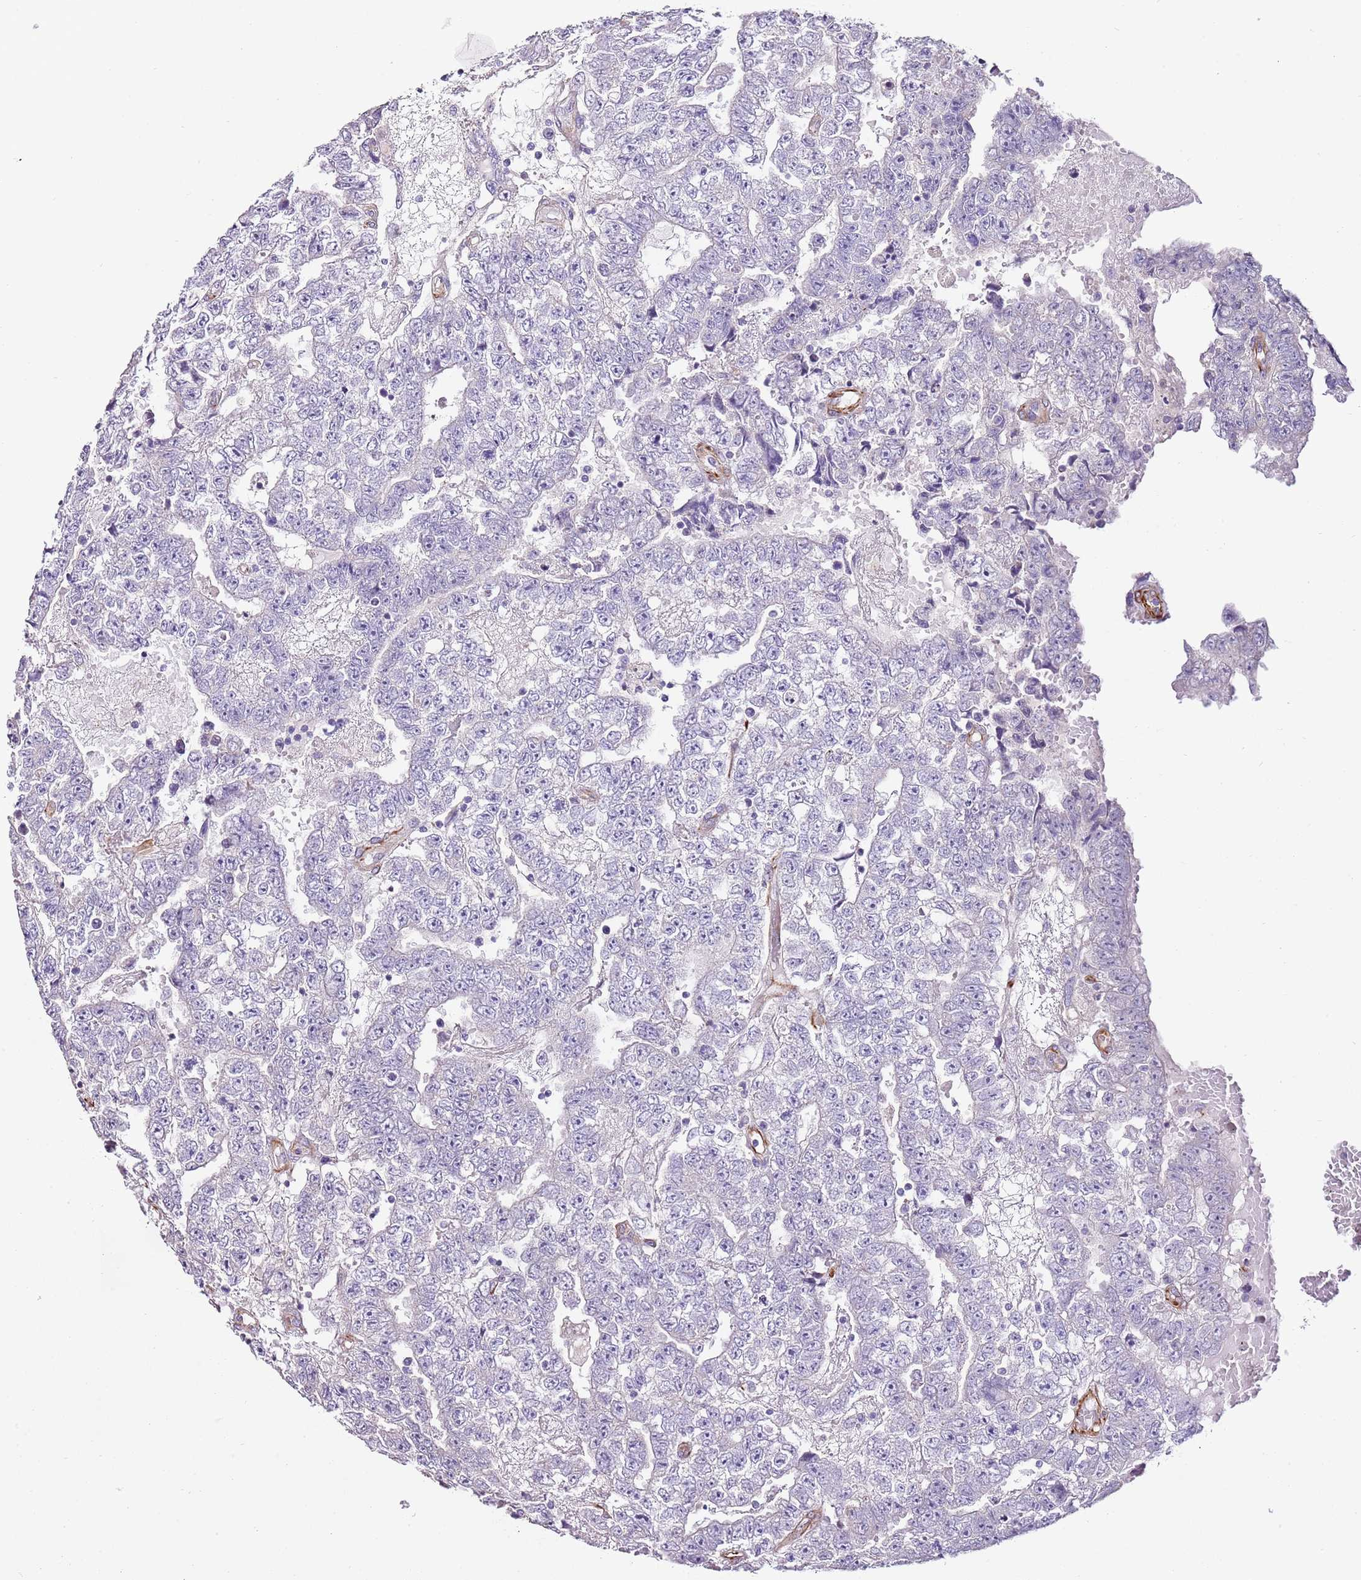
{"staining": {"intensity": "negative", "quantity": "none", "location": "none"}, "tissue": "testis cancer", "cell_type": "Tumor cells", "image_type": "cancer", "snomed": [{"axis": "morphology", "description": "Carcinoma, Embryonal, NOS"}, {"axis": "topography", "description": "Testis"}], "caption": "Immunohistochemistry (IHC) photomicrograph of testis embryonal carcinoma stained for a protein (brown), which reveals no positivity in tumor cells.", "gene": "ZNF786", "patient": {"sex": "male", "age": 25}}